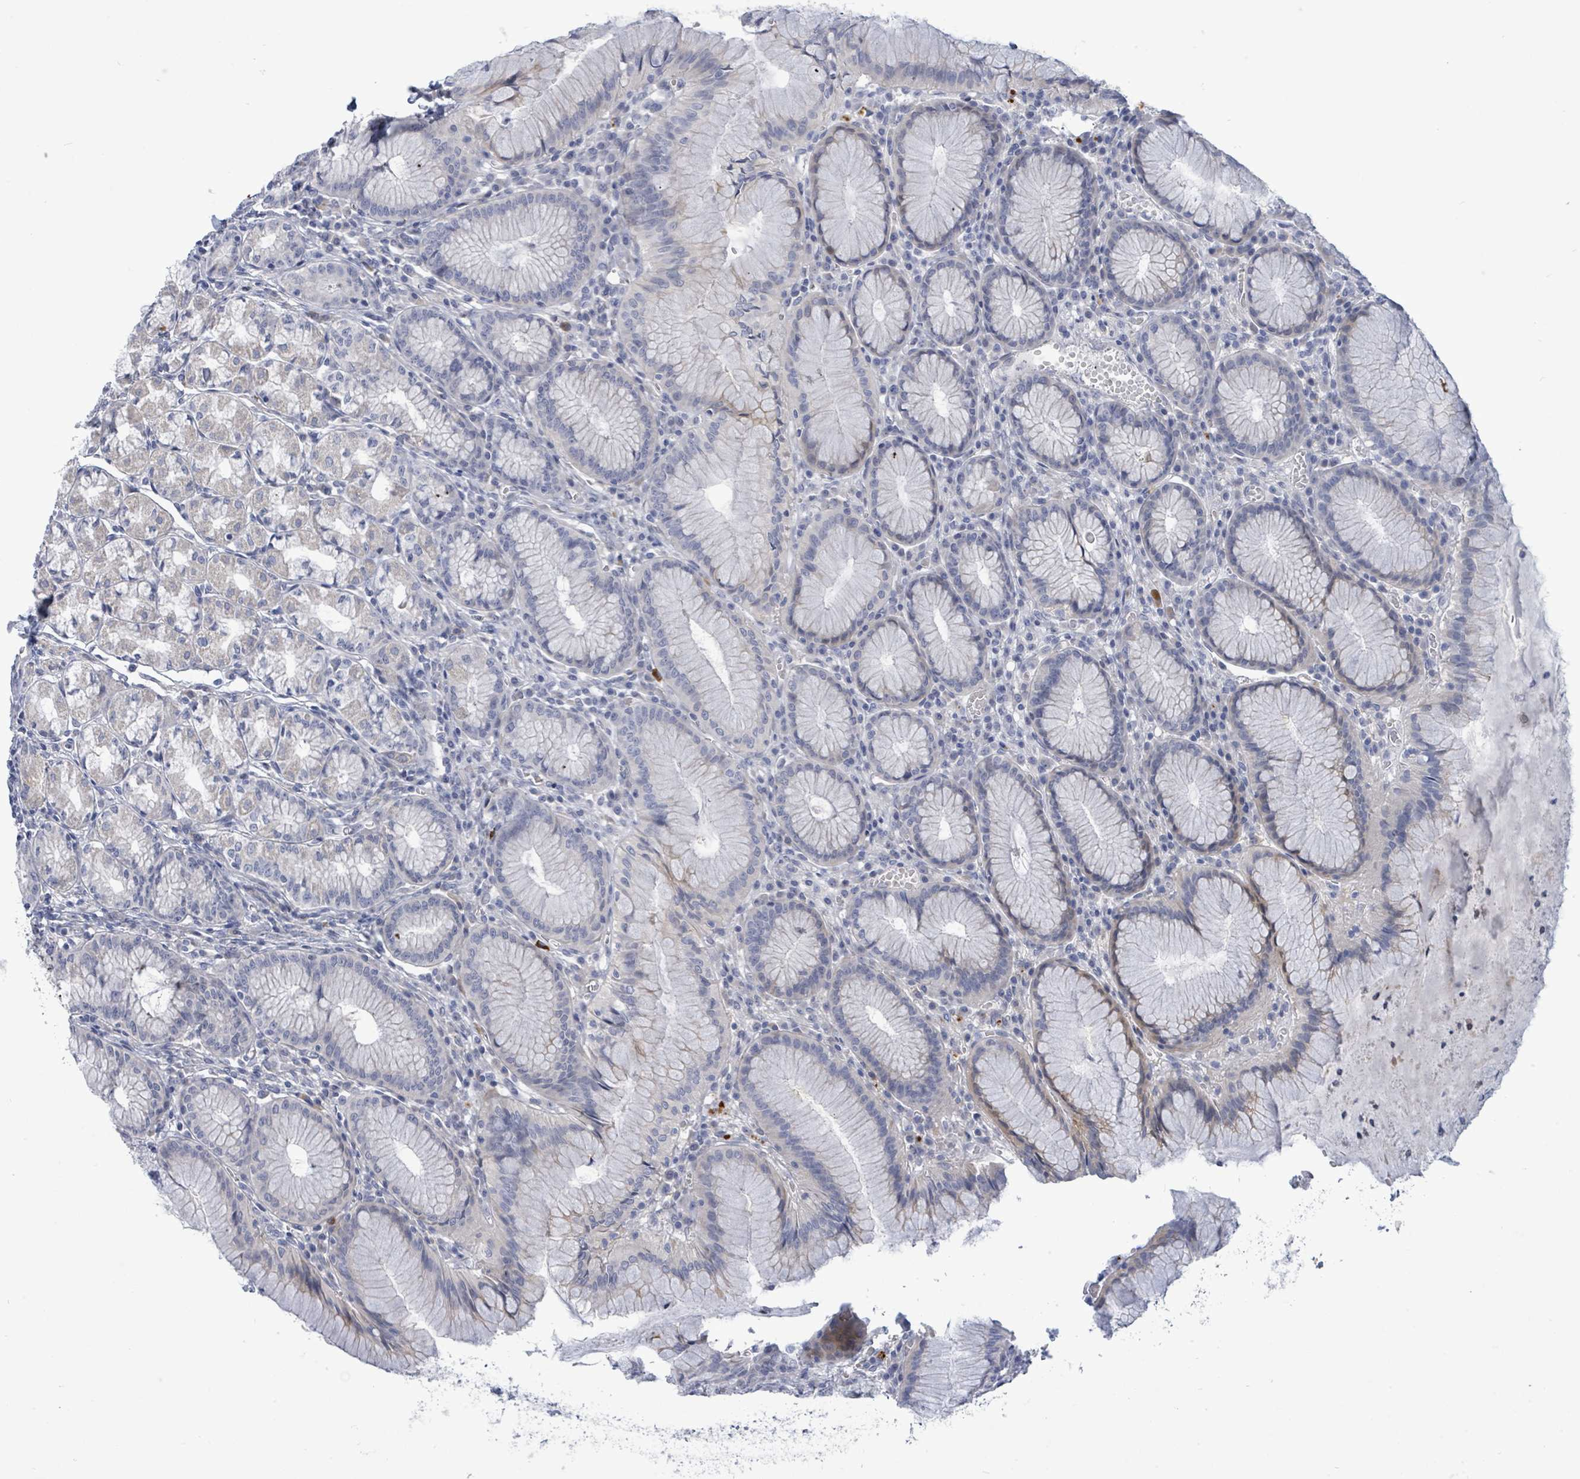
{"staining": {"intensity": "weak", "quantity": "<25%", "location": "cytoplasmic/membranous"}, "tissue": "stomach", "cell_type": "Glandular cells", "image_type": "normal", "snomed": [{"axis": "morphology", "description": "Normal tissue, NOS"}, {"axis": "topography", "description": "Stomach"}], "caption": "Protein analysis of benign stomach demonstrates no significant expression in glandular cells. (DAB IHC, high magnification).", "gene": "CT45A10", "patient": {"sex": "male", "age": 55}}